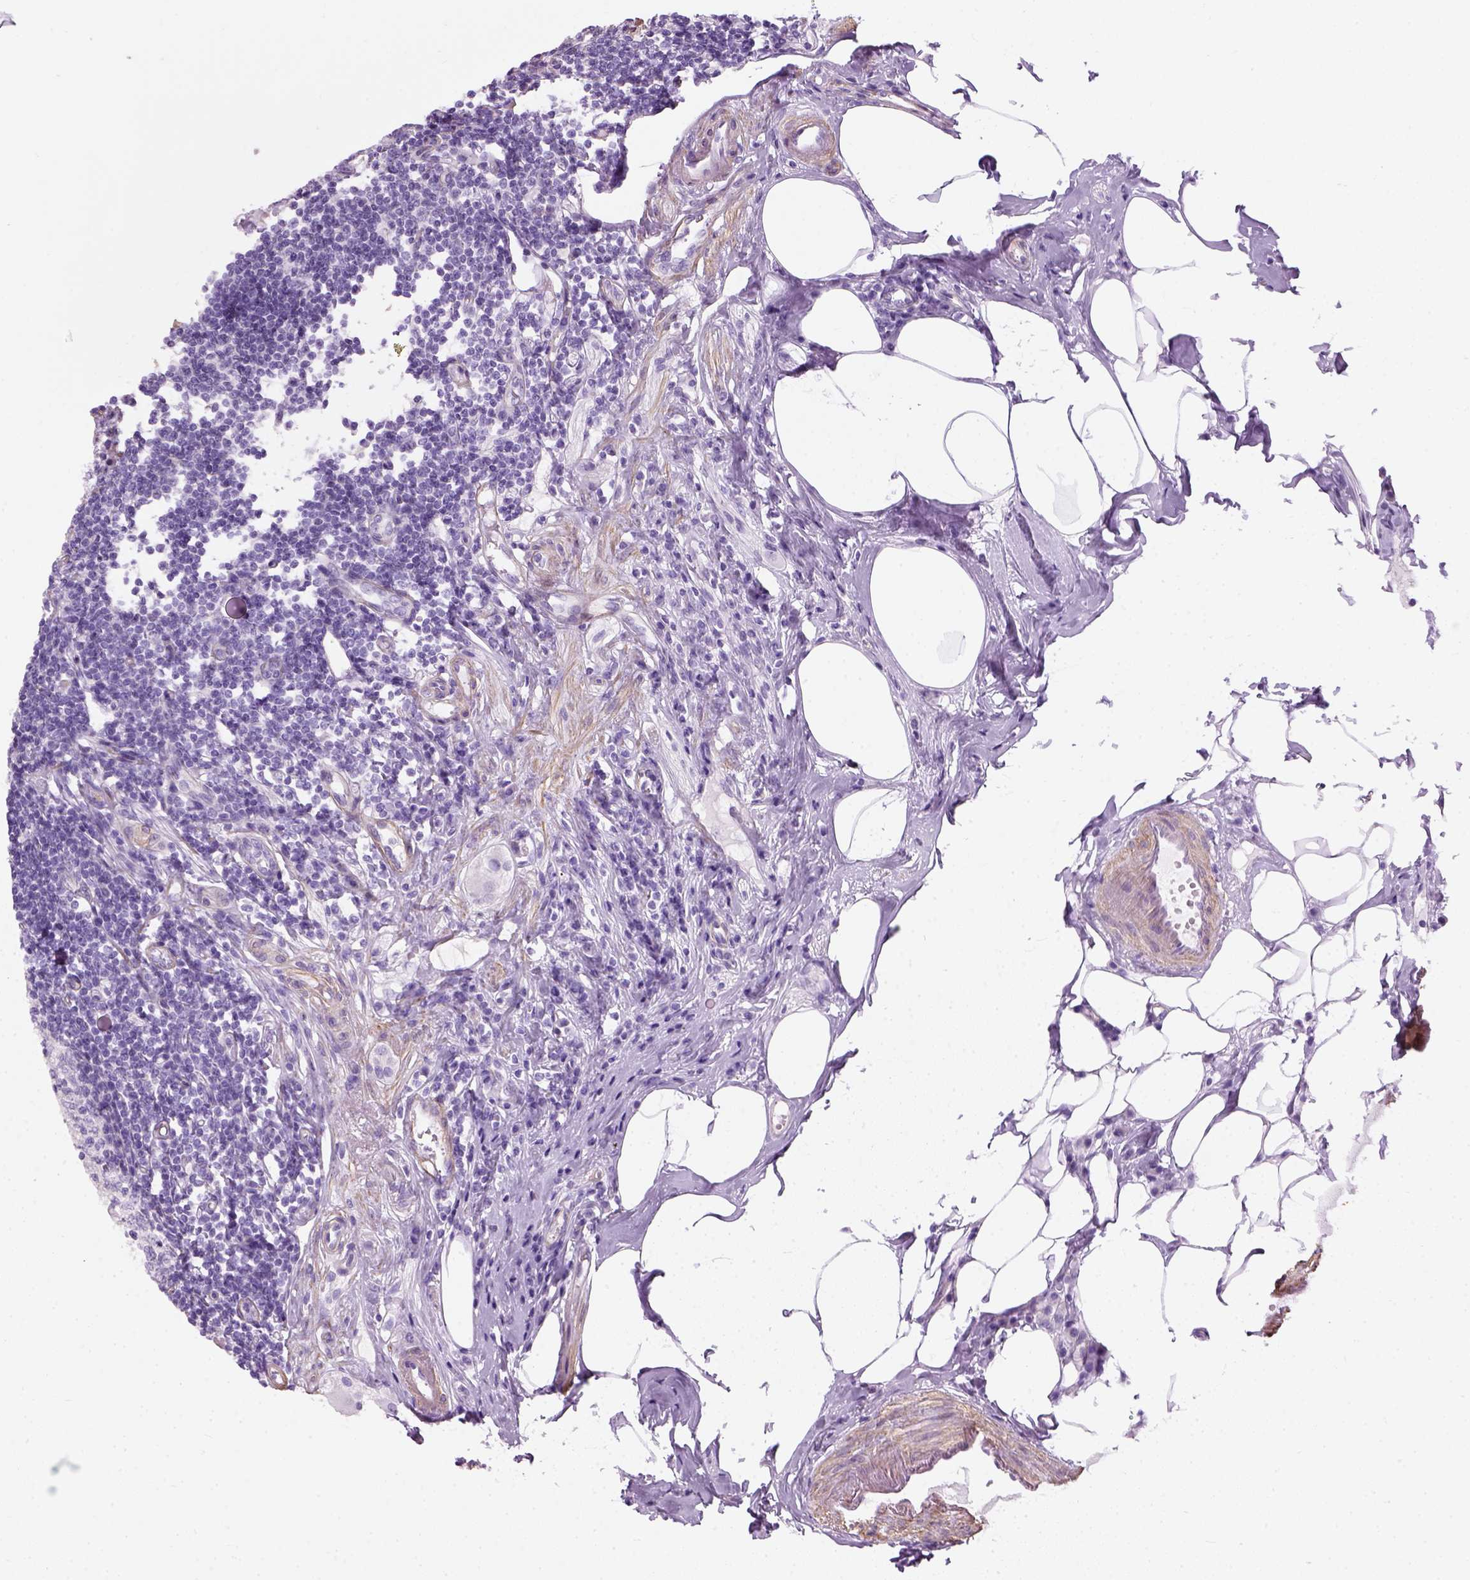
{"staining": {"intensity": "weak", "quantity": "<25%", "location": "cytoplasmic/membranous"}, "tissue": "appendix", "cell_type": "Glandular cells", "image_type": "normal", "snomed": [{"axis": "morphology", "description": "Normal tissue, NOS"}, {"axis": "topography", "description": "Appendix"}], "caption": "Micrograph shows no protein staining in glandular cells of benign appendix.", "gene": "FAM161A", "patient": {"sex": "female", "age": 57}}